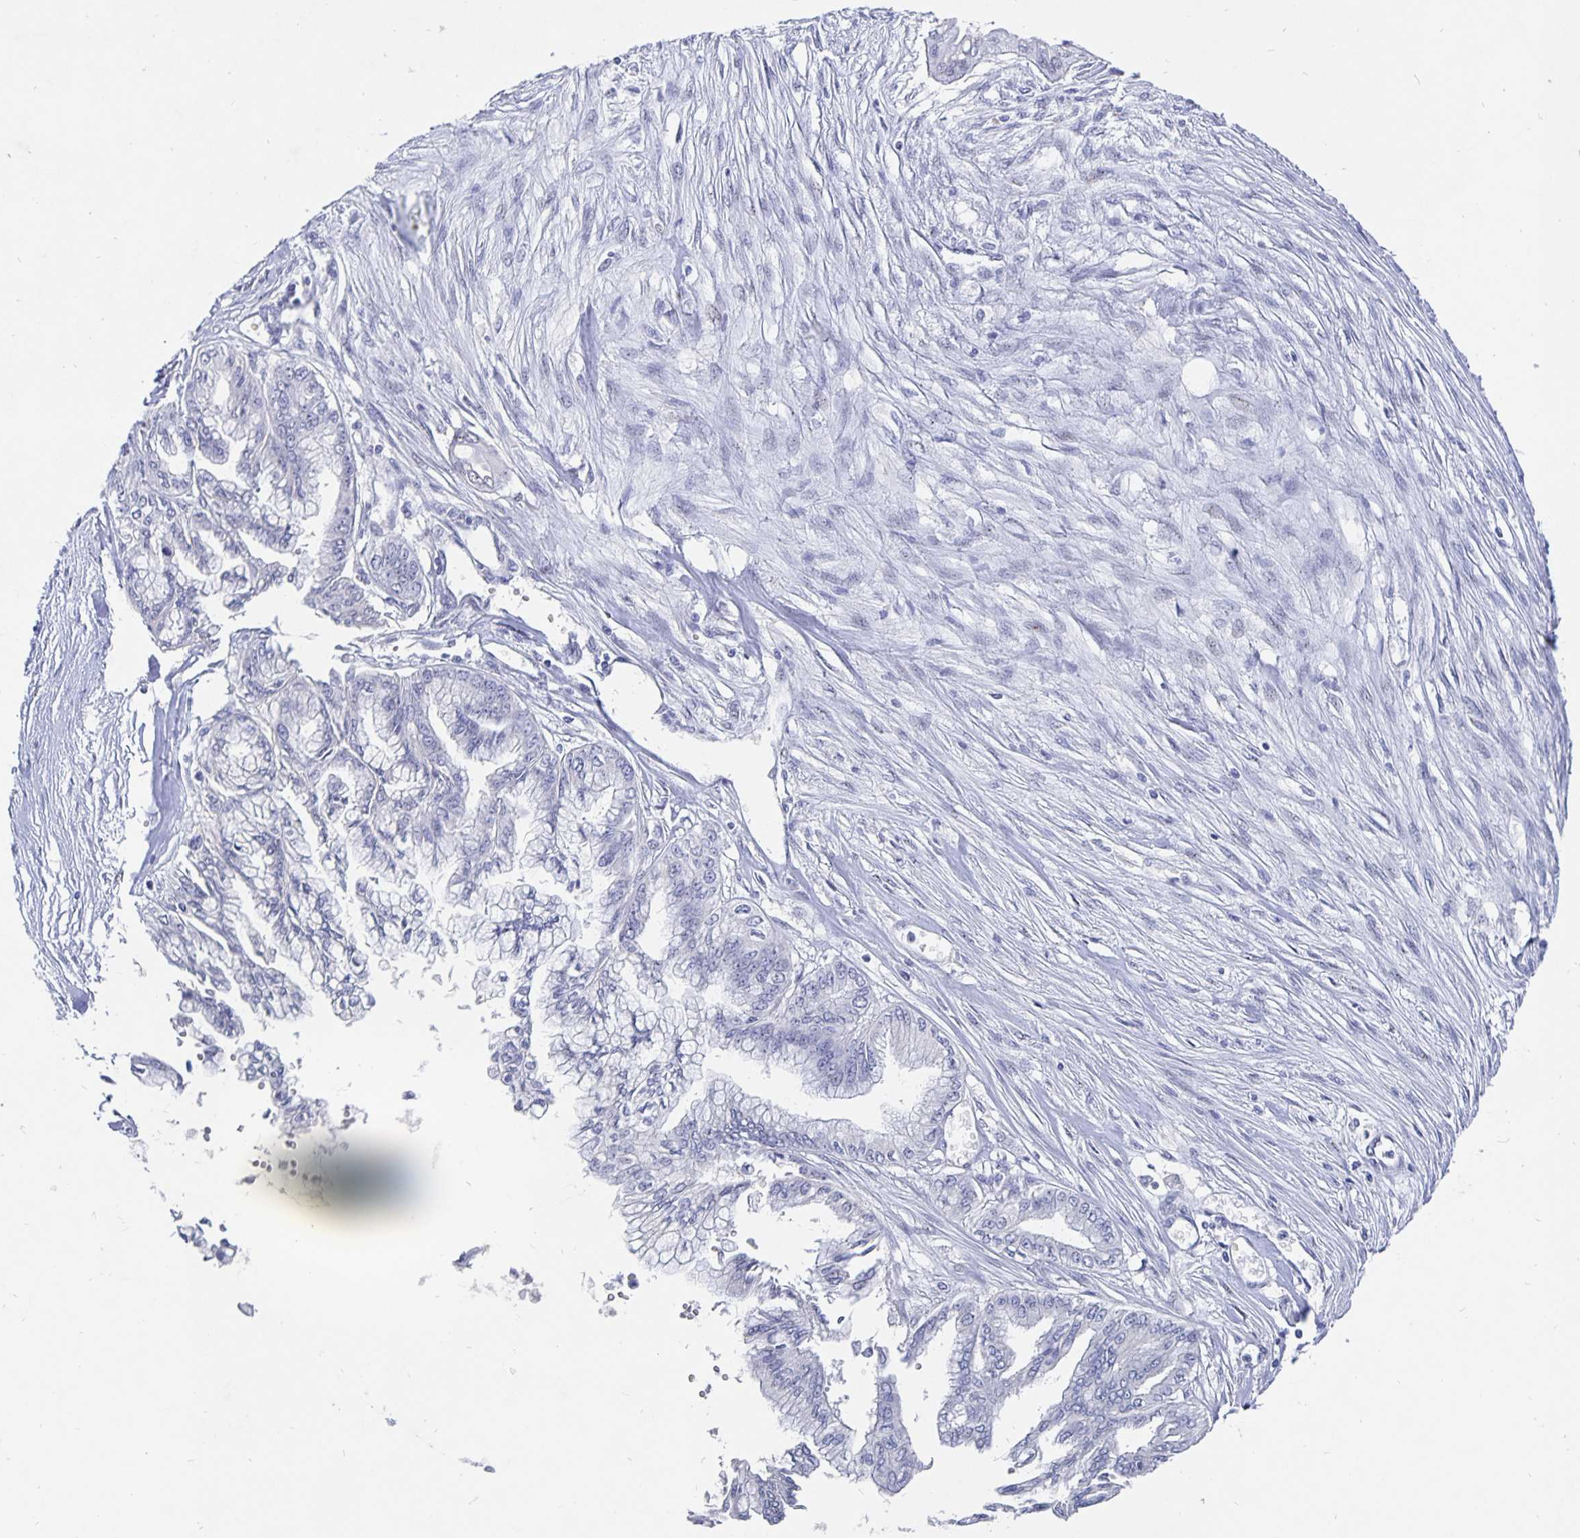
{"staining": {"intensity": "negative", "quantity": "none", "location": "none"}, "tissue": "pancreatic cancer", "cell_type": "Tumor cells", "image_type": "cancer", "snomed": [{"axis": "morphology", "description": "Adenocarcinoma, NOS"}, {"axis": "topography", "description": "Pancreas"}], "caption": "Immunohistochemistry of pancreatic adenocarcinoma exhibits no expression in tumor cells.", "gene": "SMOC1", "patient": {"sex": "female", "age": 68}}